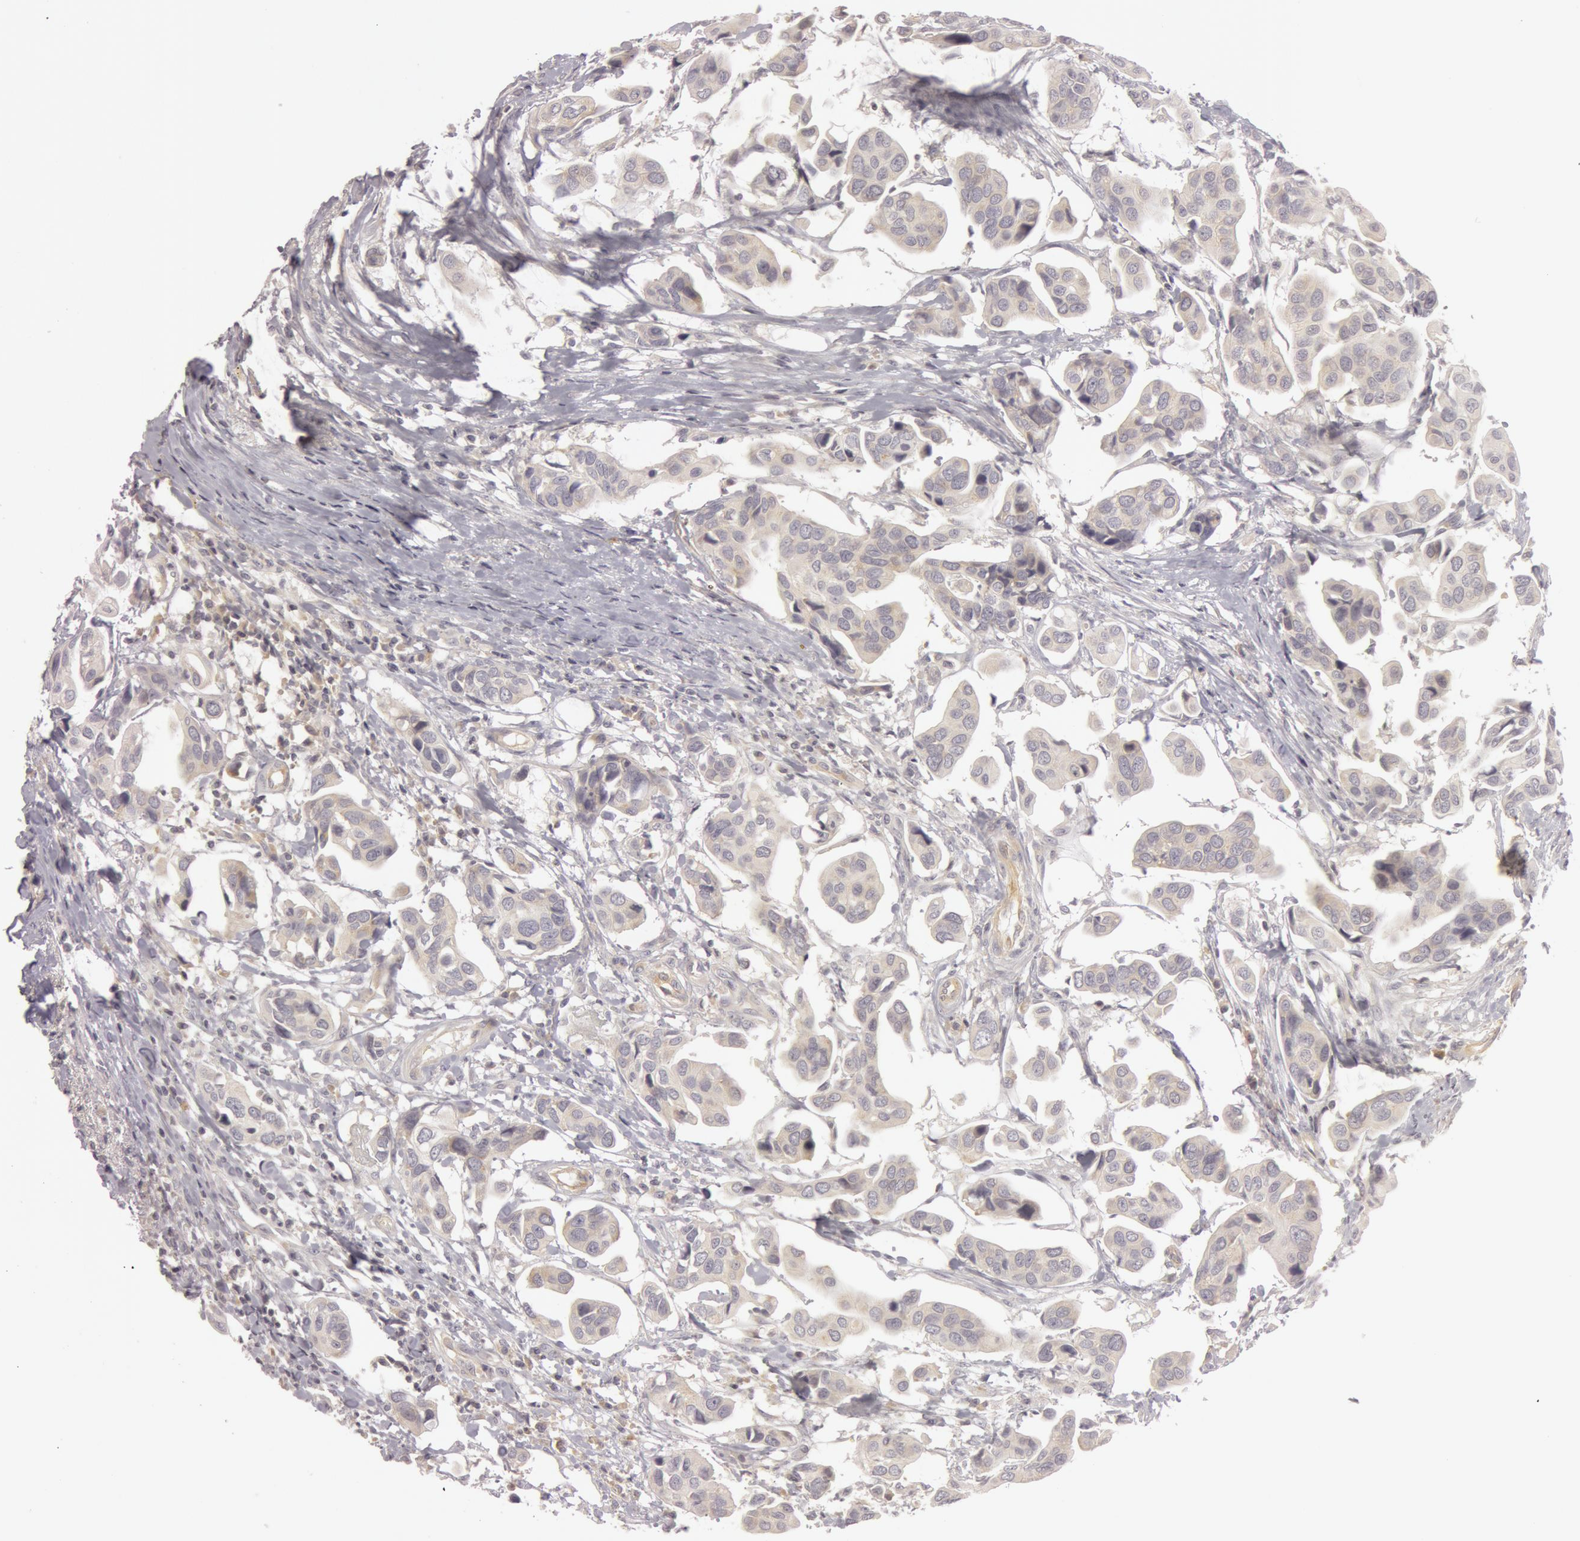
{"staining": {"intensity": "weak", "quantity": "<25%", "location": "none"}, "tissue": "urothelial cancer", "cell_type": "Tumor cells", "image_type": "cancer", "snomed": [{"axis": "morphology", "description": "Adenocarcinoma, NOS"}, {"axis": "topography", "description": "Urinary bladder"}], "caption": "Immunohistochemical staining of human urothelial cancer reveals no significant positivity in tumor cells.", "gene": "RALGAPA1", "patient": {"sex": "male", "age": 61}}